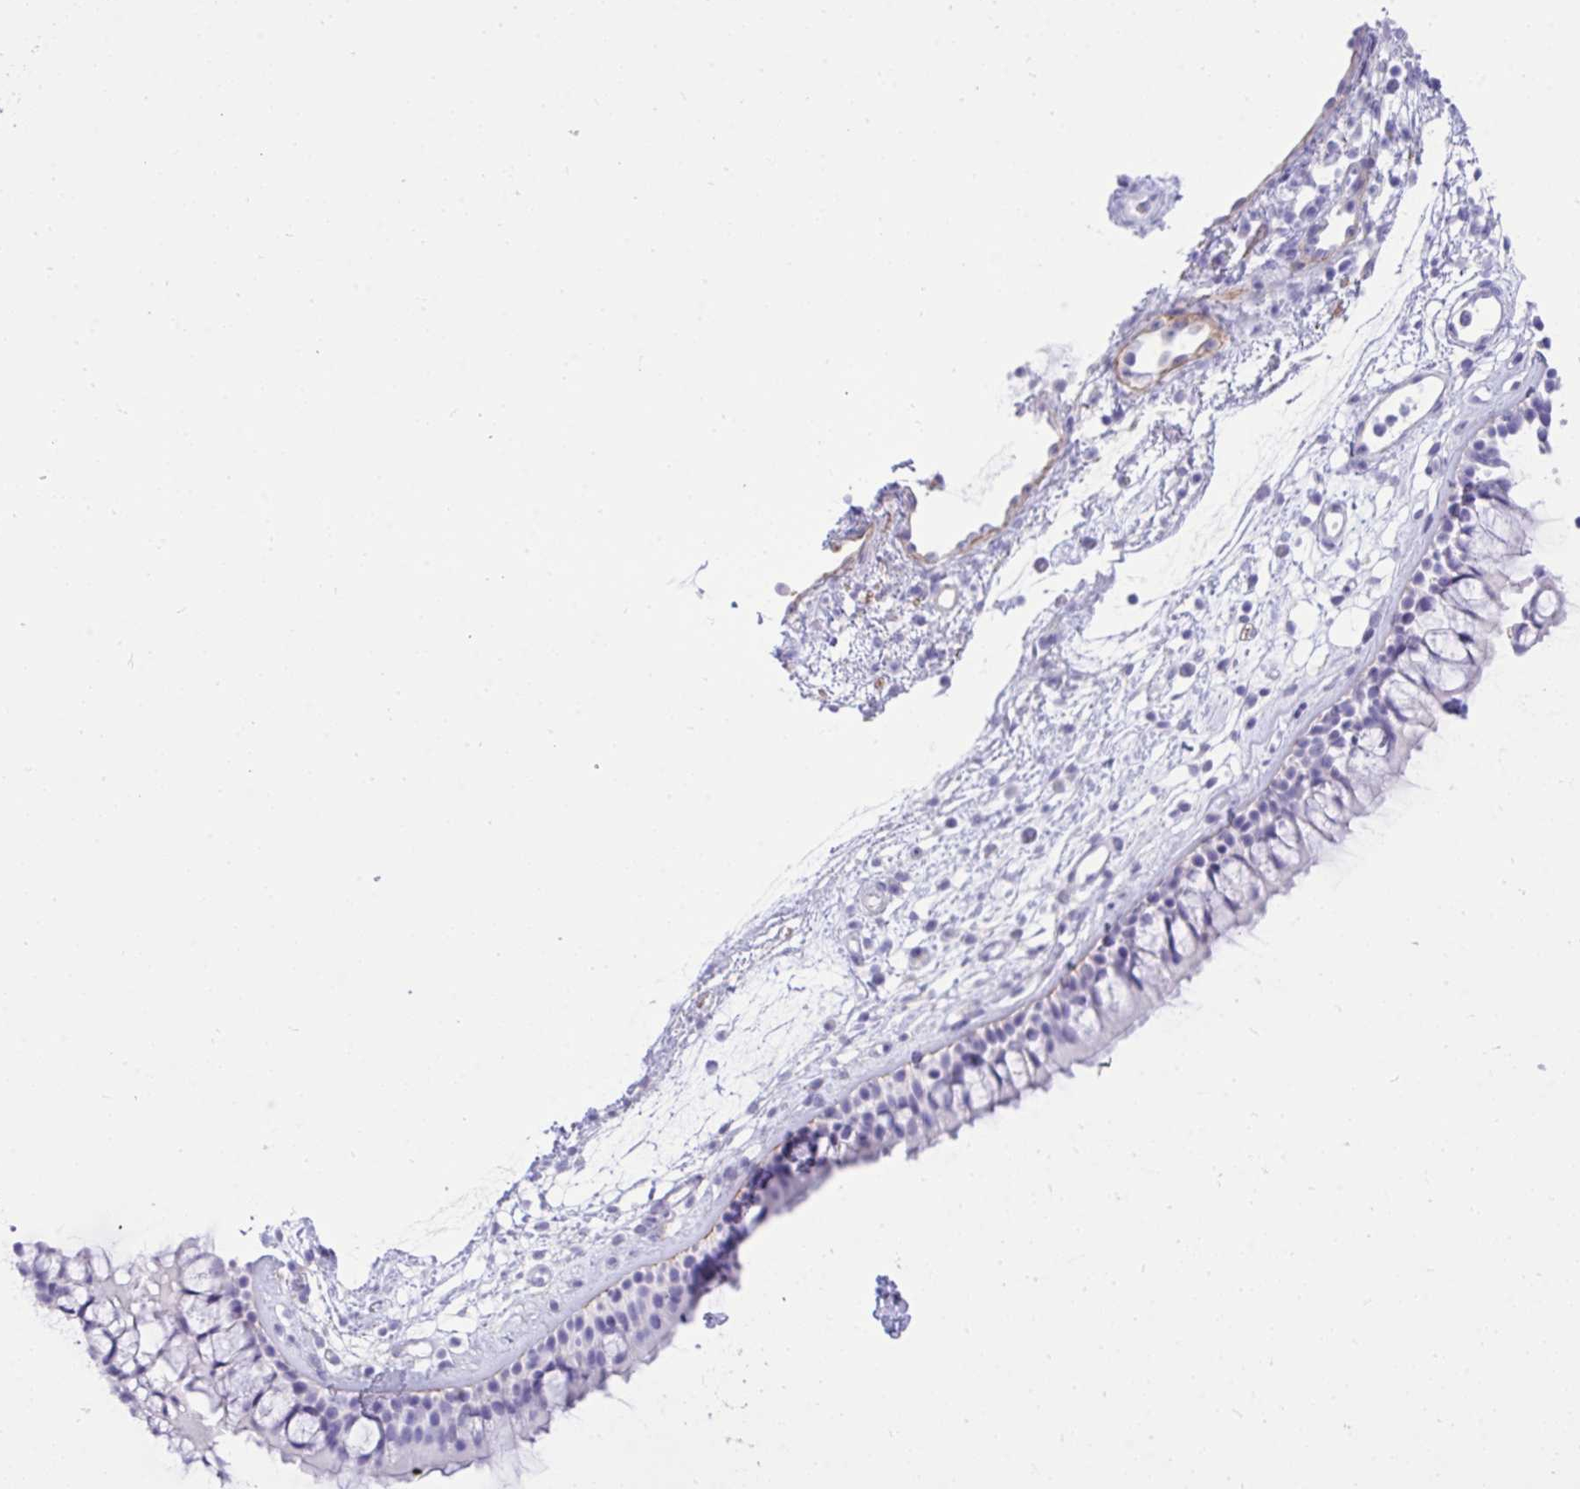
{"staining": {"intensity": "negative", "quantity": "none", "location": "none"}, "tissue": "nasopharynx", "cell_type": "Respiratory epithelial cells", "image_type": "normal", "snomed": [{"axis": "morphology", "description": "Normal tissue, NOS"}, {"axis": "topography", "description": "Nasopharynx"}], "caption": "This is a histopathology image of immunohistochemistry staining of unremarkable nasopharynx, which shows no staining in respiratory epithelial cells.", "gene": "TLN2", "patient": {"sex": "female", "age": 70}}